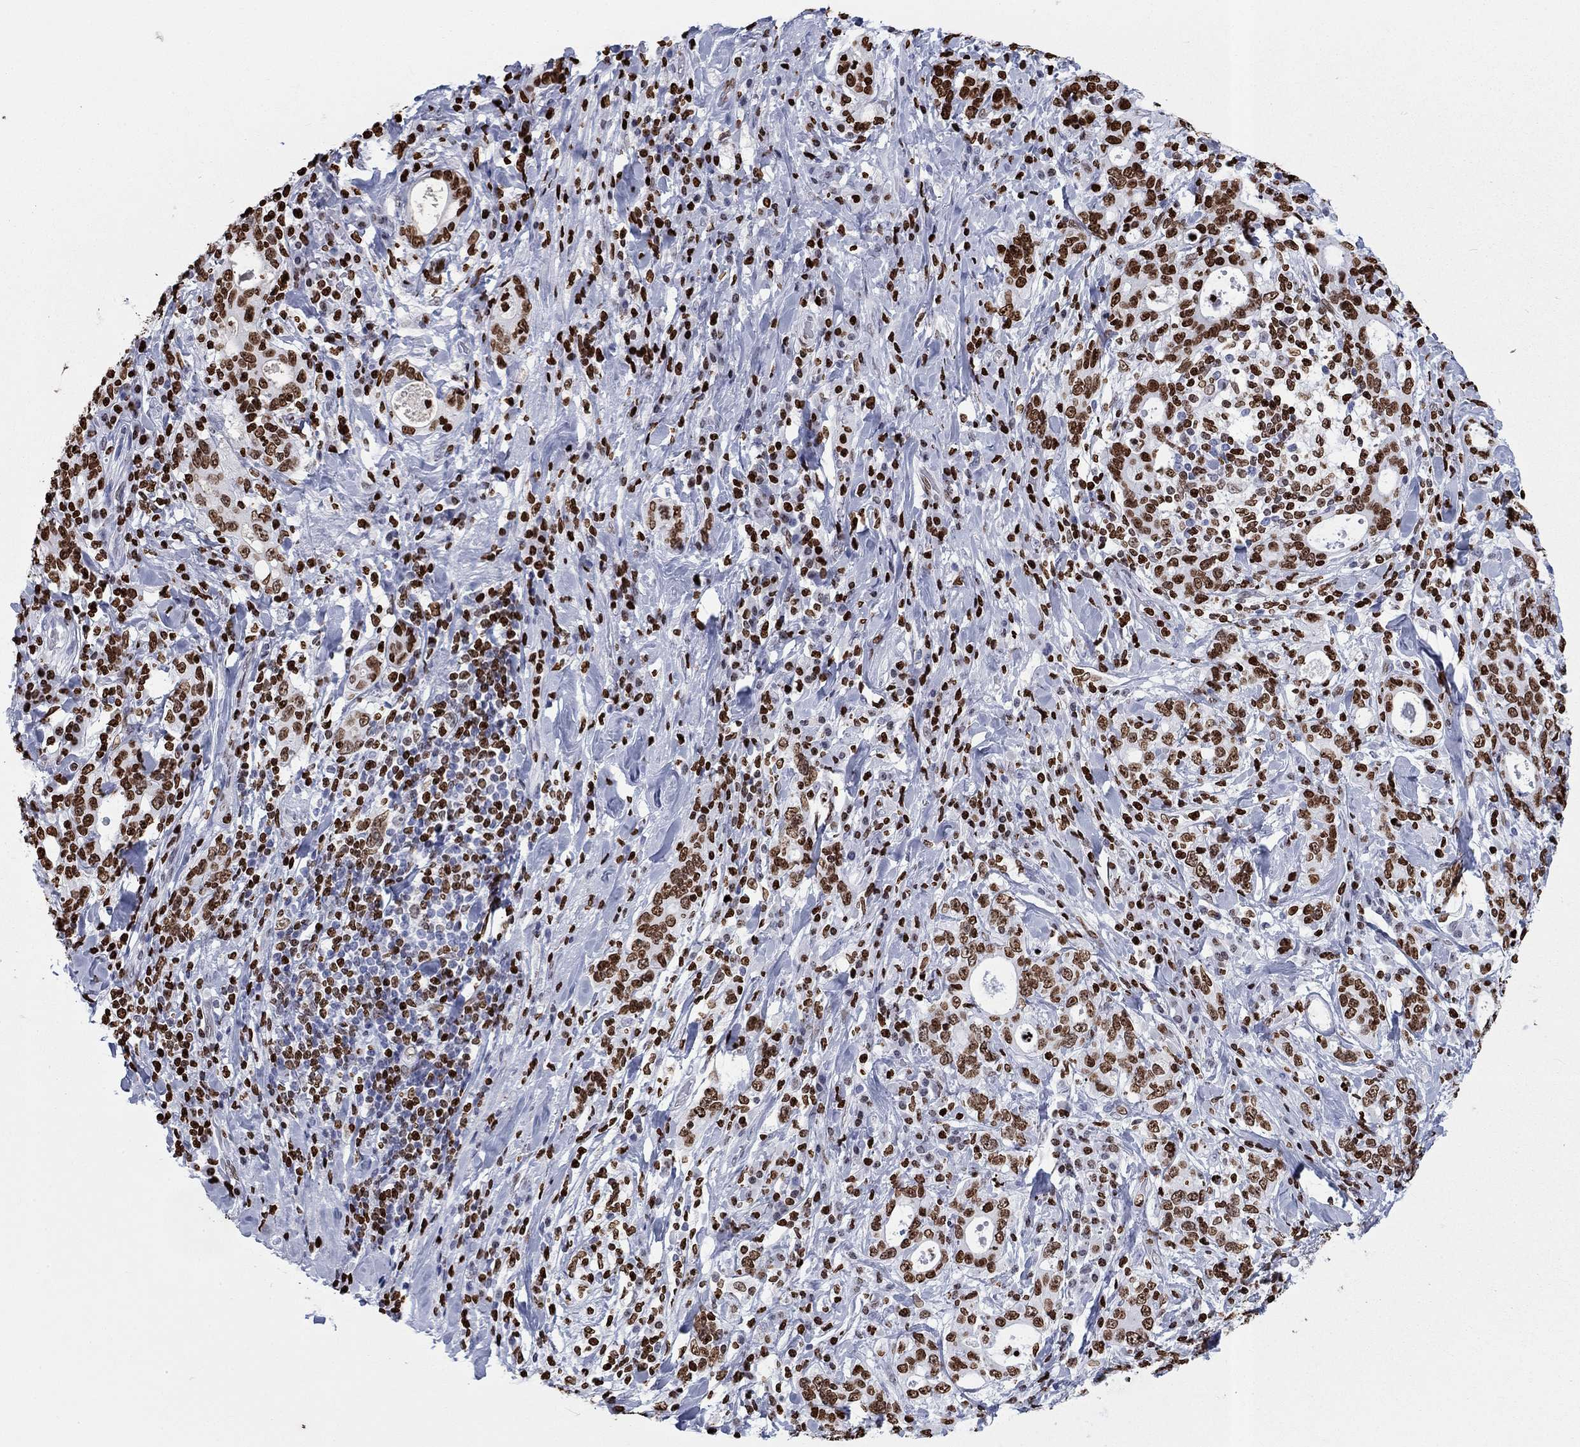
{"staining": {"intensity": "strong", "quantity": "25%-75%", "location": "nuclear"}, "tissue": "stomach cancer", "cell_type": "Tumor cells", "image_type": "cancer", "snomed": [{"axis": "morphology", "description": "Adenocarcinoma, NOS"}, {"axis": "topography", "description": "Stomach"}], "caption": "Protein staining shows strong nuclear positivity in about 25%-75% of tumor cells in stomach cancer.", "gene": "H1-5", "patient": {"sex": "male", "age": 79}}